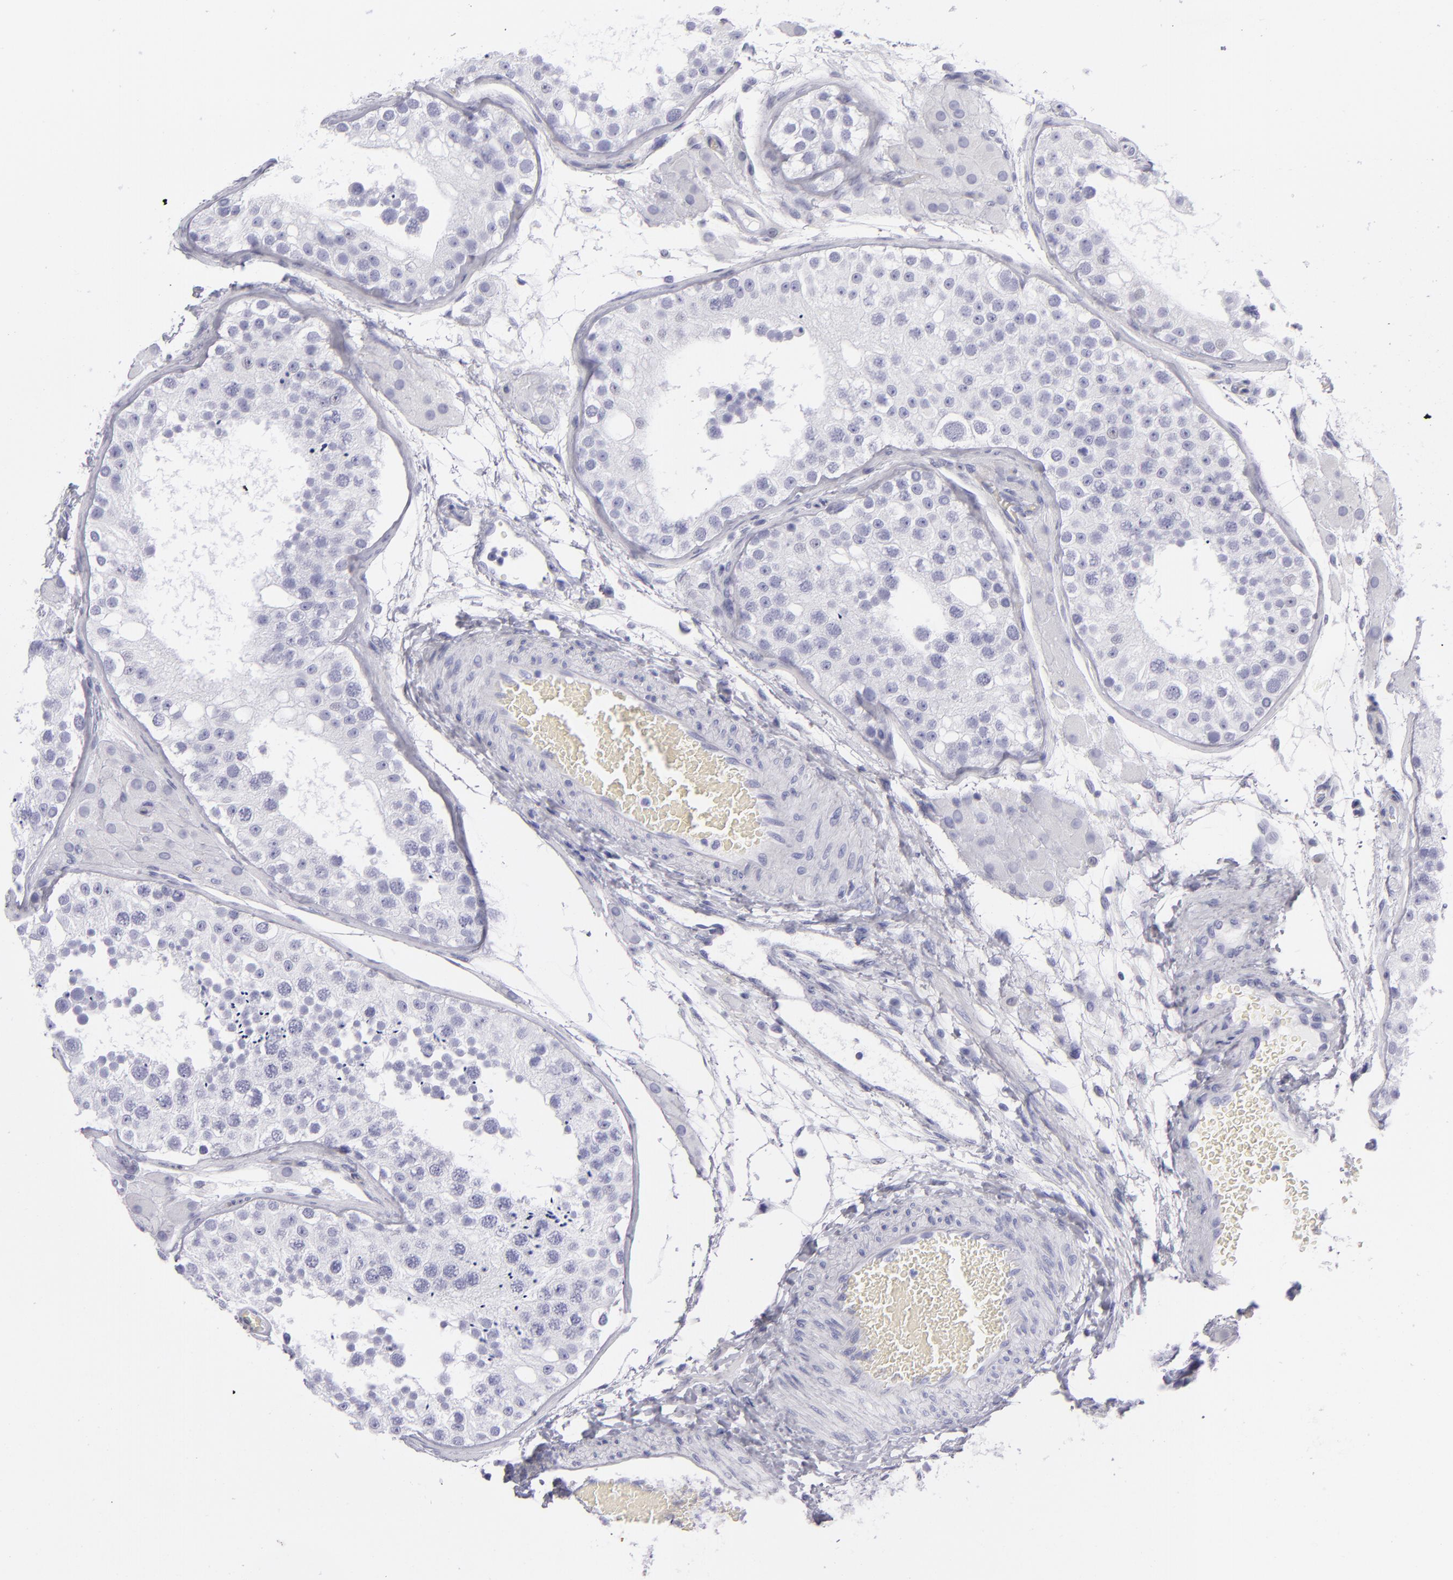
{"staining": {"intensity": "negative", "quantity": "none", "location": "none"}, "tissue": "testis", "cell_type": "Cells in seminiferous ducts", "image_type": "normal", "snomed": [{"axis": "morphology", "description": "Normal tissue, NOS"}, {"axis": "topography", "description": "Testis"}], "caption": "DAB (3,3'-diaminobenzidine) immunohistochemical staining of unremarkable testis shows no significant positivity in cells in seminiferous ducts.", "gene": "PVALB", "patient": {"sex": "male", "age": 26}}